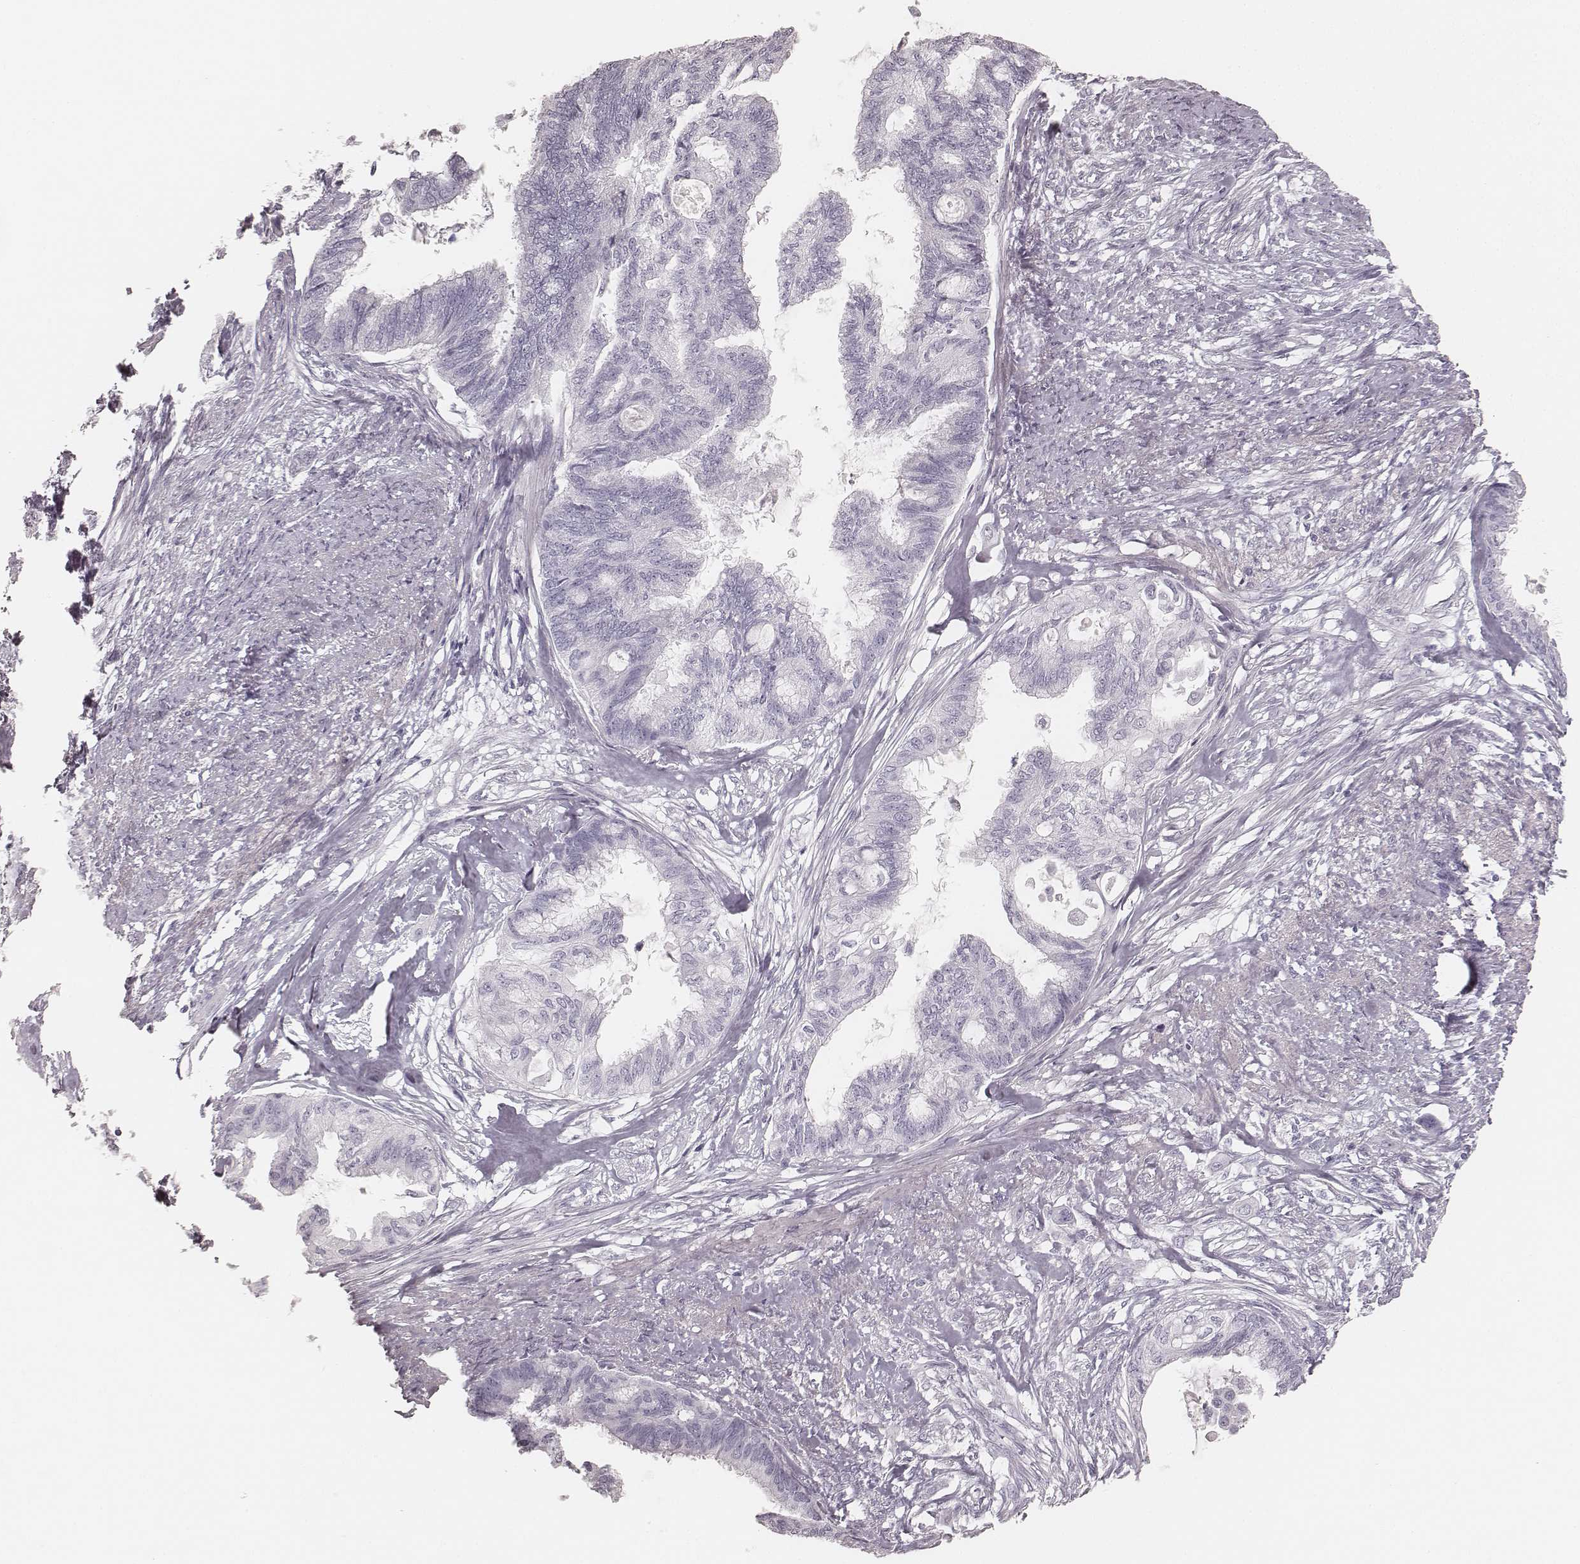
{"staining": {"intensity": "negative", "quantity": "none", "location": "none"}, "tissue": "endometrial cancer", "cell_type": "Tumor cells", "image_type": "cancer", "snomed": [{"axis": "morphology", "description": "Adenocarcinoma, NOS"}, {"axis": "topography", "description": "Endometrium"}], "caption": "An immunohistochemistry image of endometrial cancer (adenocarcinoma) is shown. There is no staining in tumor cells of endometrial cancer (adenocarcinoma). (DAB IHC visualized using brightfield microscopy, high magnification).", "gene": "KRT82", "patient": {"sex": "female", "age": 86}}